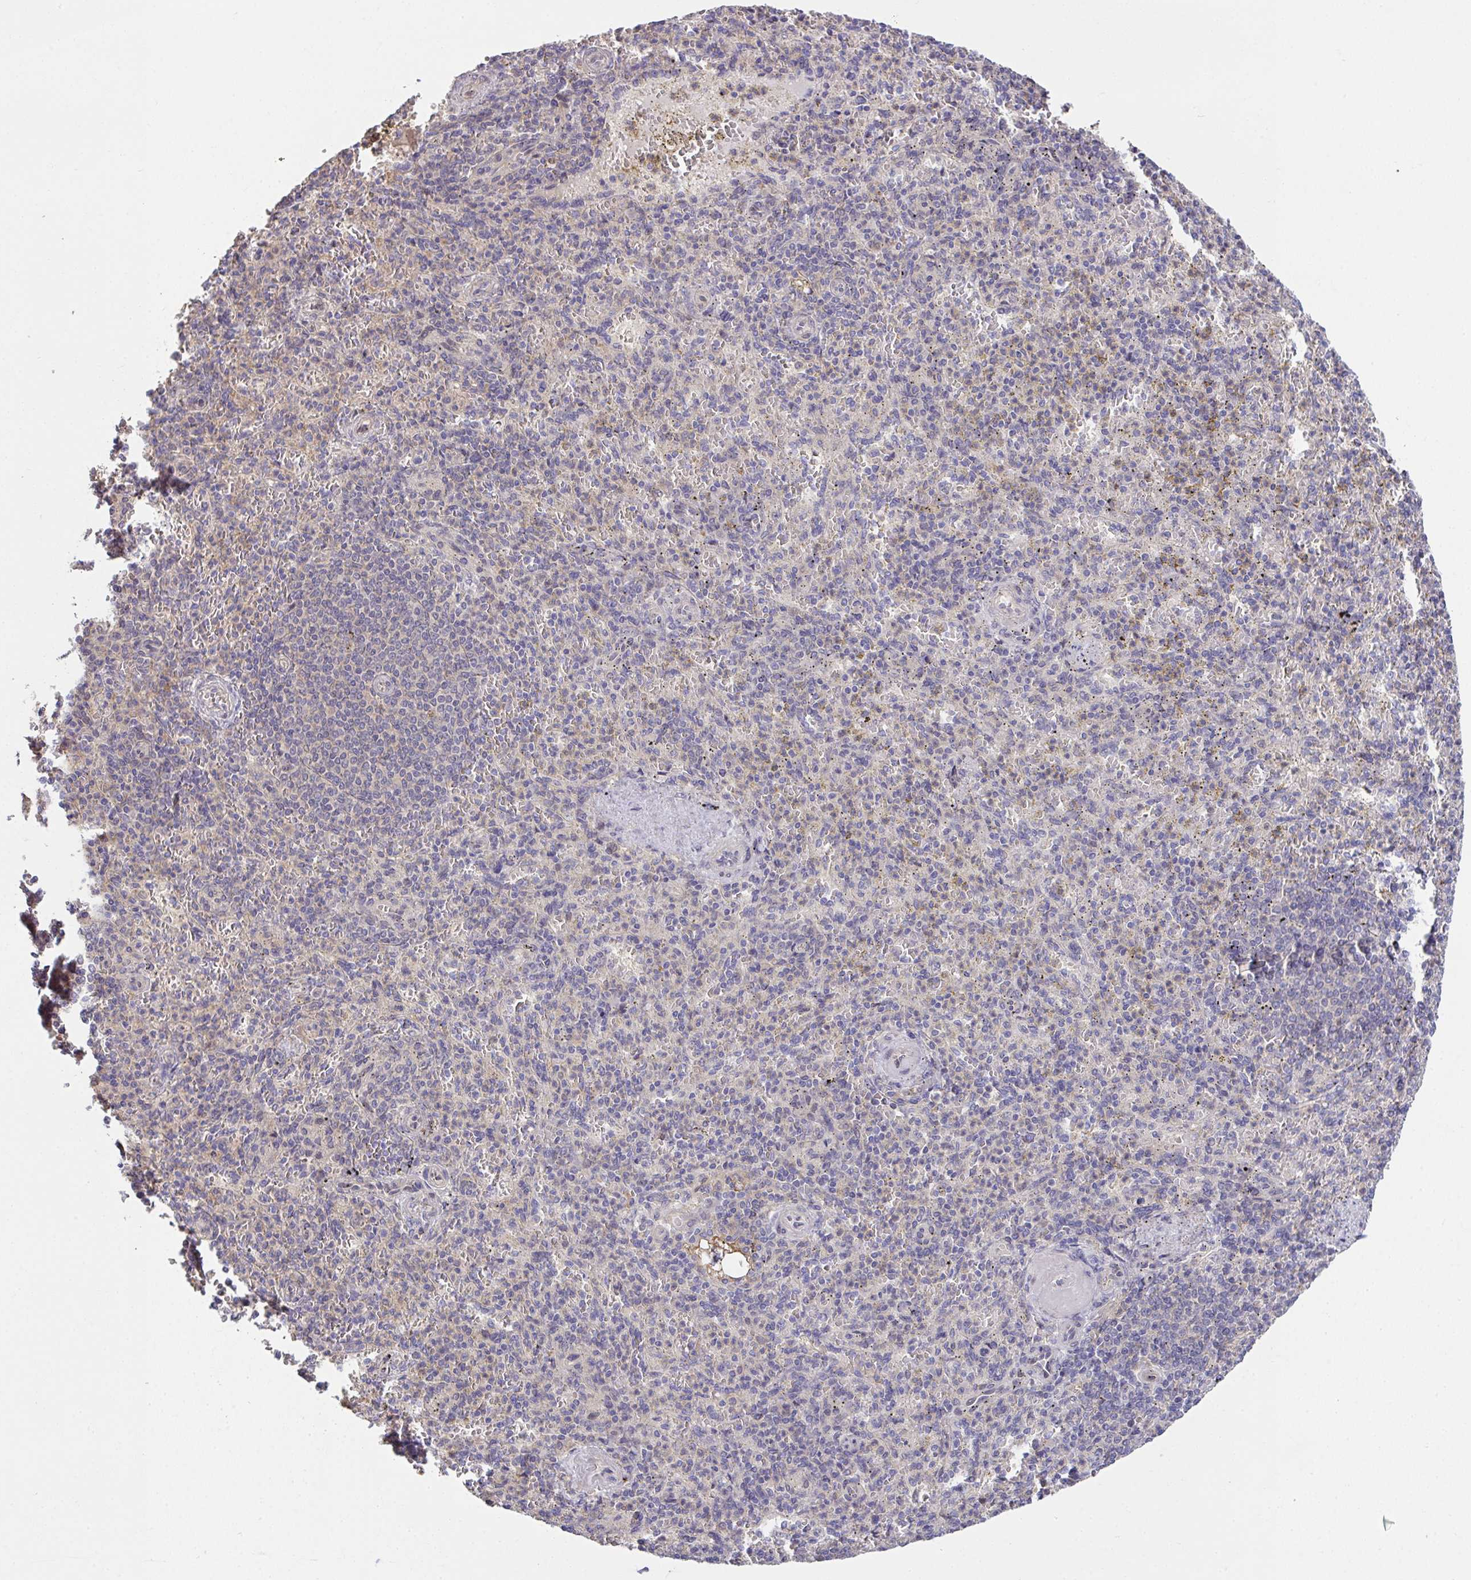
{"staining": {"intensity": "moderate", "quantity": "<25%", "location": "cytoplasmic/membranous"}, "tissue": "spleen", "cell_type": "Cells in red pulp", "image_type": "normal", "snomed": [{"axis": "morphology", "description": "Normal tissue, NOS"}, {"axis": "topography", "description": "Spleen"}], "caption": "Protein expression analysis of benign spleen reveals moderate cytoplasmic/membranous positivity in about <25% of cells in red pulp. (DAB IHC with brightfield microscopy, high magnification).", "gene": "EEF1AKMT1", "patient": {"sex": "female", "age": 74}}